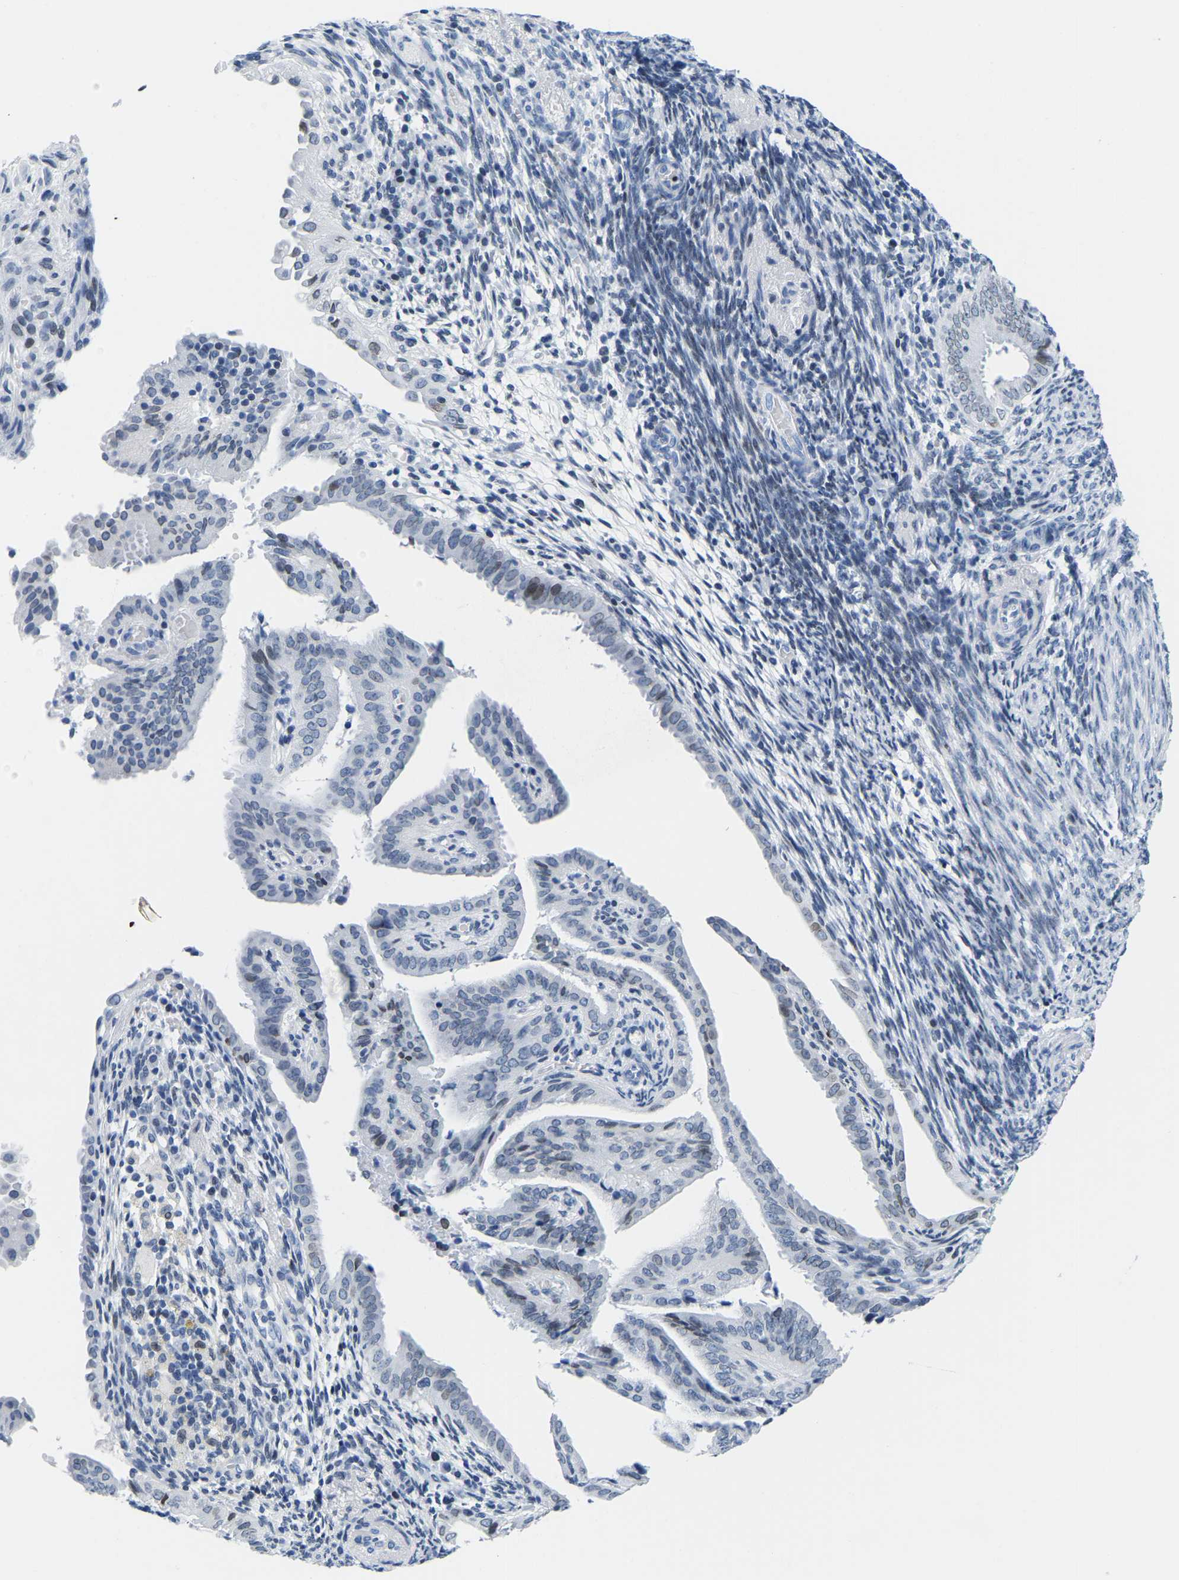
{"staining": {"intensity": "weak", "quantity": "<25%", "location": "nuclear"}, "tissue": "endometrial cancer", "cell_type": "Tumor cells", "image_type": "cancer", "snomed": [{"axis": "morphology", "description": "Adenocarcinoma, NOS"}, {"axis": "topography", "description": "Endometrium"}], "caption": "Endometrial adenocarcinoma was stained to show a protein in brown. There is no significant expression in tumor cells.", "gene": "UPK3A", "patient": {"sex": "female", "age": 58}}